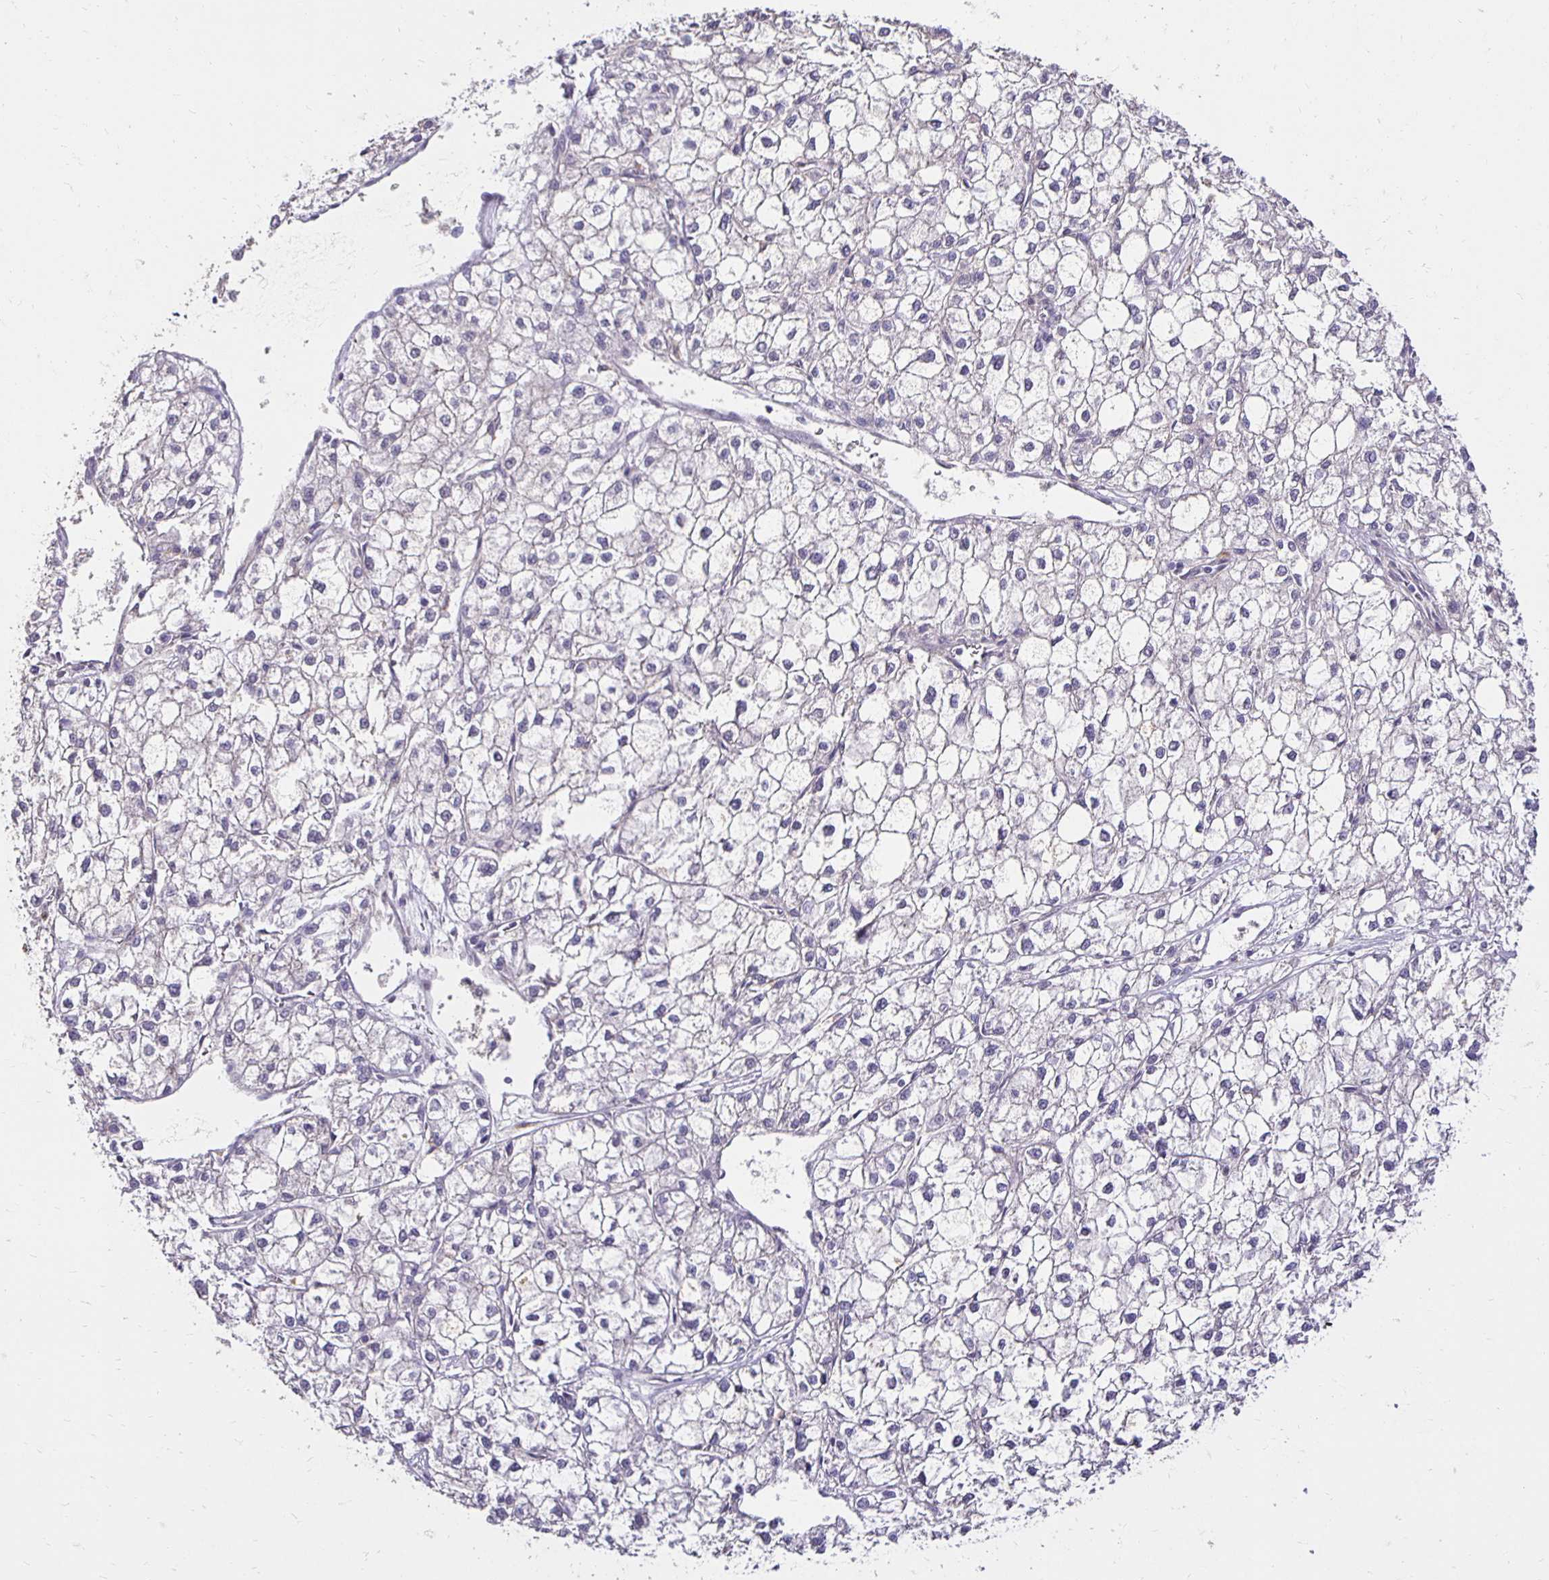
{"staining": {"intensity": "negative", "quantity": "none", "location": "none"}, "tissue": "liver cancer", "cell_type": "Tumor cells", "image_type": "cancer", "snomed": [{"axis": "morphology", "description": "Carcinoma, Hepatocellular, NOS"}, {"axis": "topography", "description": "Liver"}], "caption": "A photomicrograph of human liver hepatocellular carcinoma is negative for staining in tumor cells.", "gene": "PNPLA3", "patient": {"sex": "female", "age": 43}}